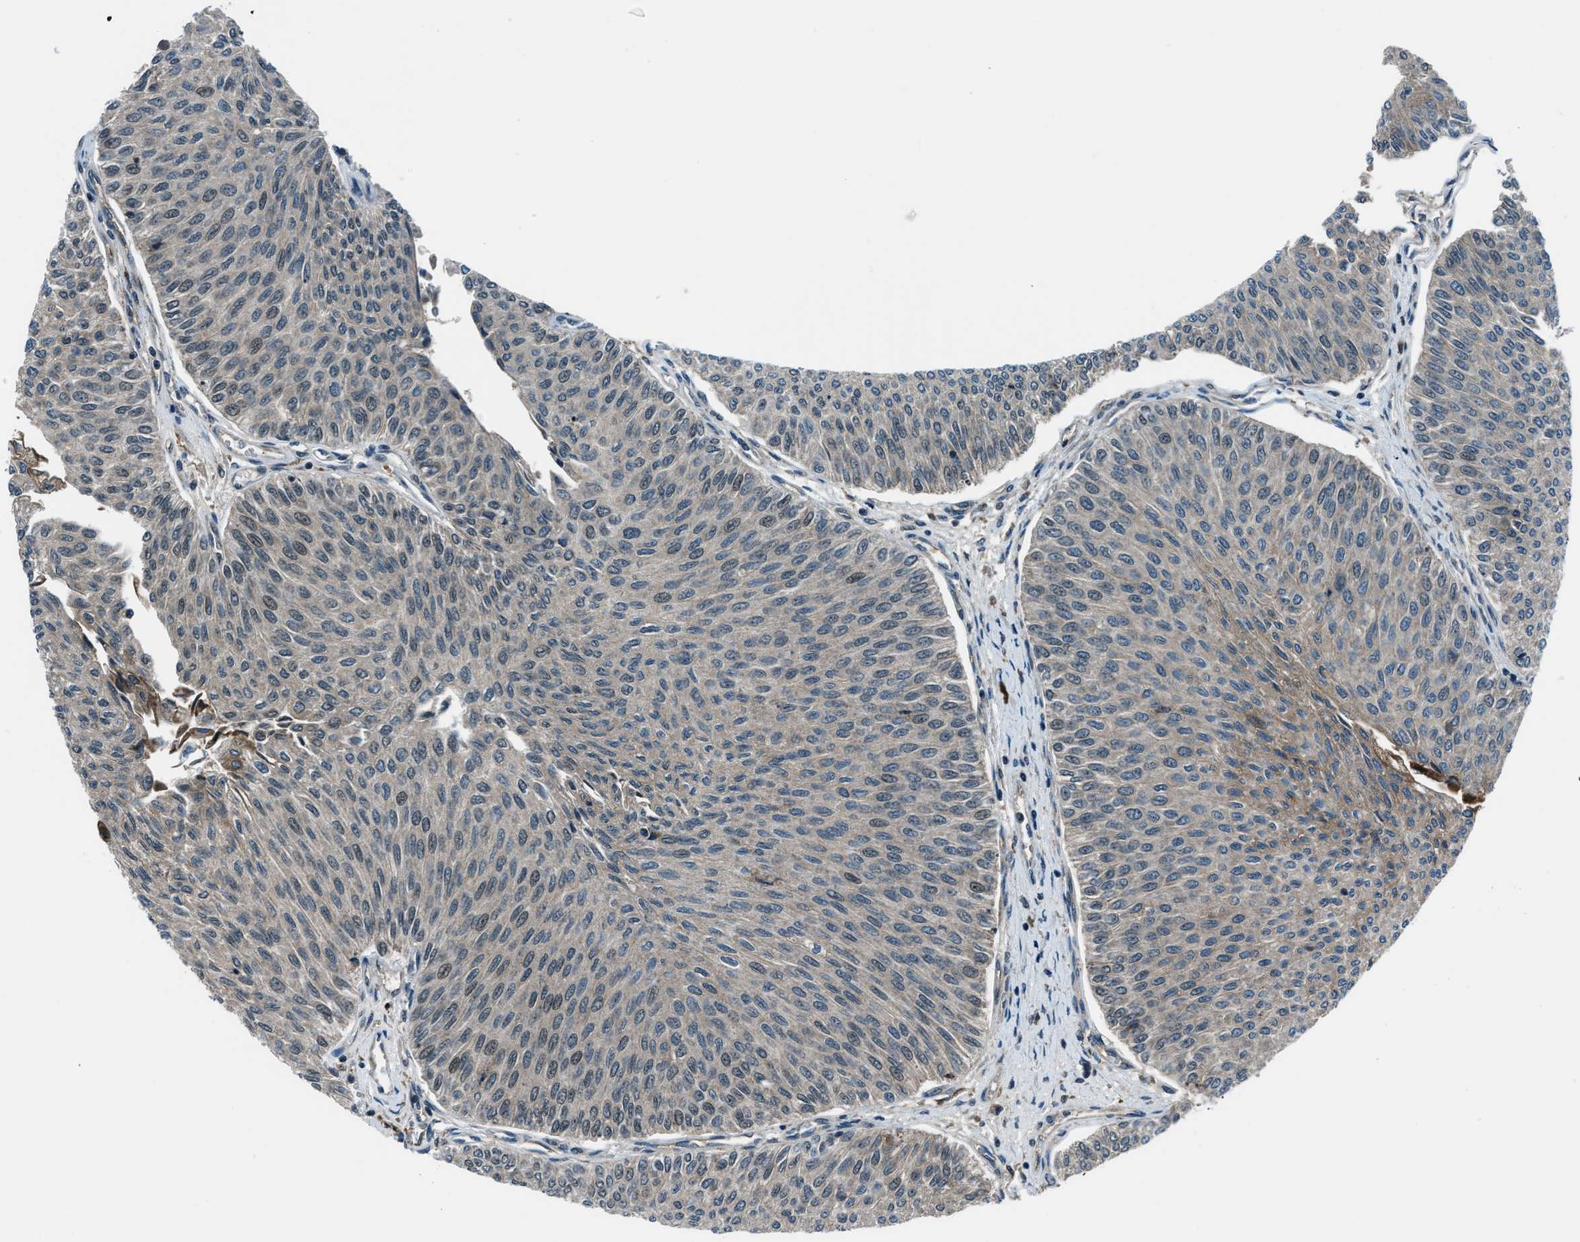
{"staining": {"intensity": "weak", "quantity": "<25%", "location": "nuclear"}, "tissue": "urothelial cancer", "cell_type": "Tumor cells", "image_type": "cancer", "snomed": [{"axis": "morphology", "description": "Urothelial carcinoma, Low grade"}, {"axis": "topography", "description": "Urinary bladder"}], "caption": "IHC photomicrograph of neoplastic tissue: human urothelial cancer stained with DAB reveals no significant protein expression in tumor cells.", "gene": "ACTL9", "patient": {"sex": "male", "age": 78}}